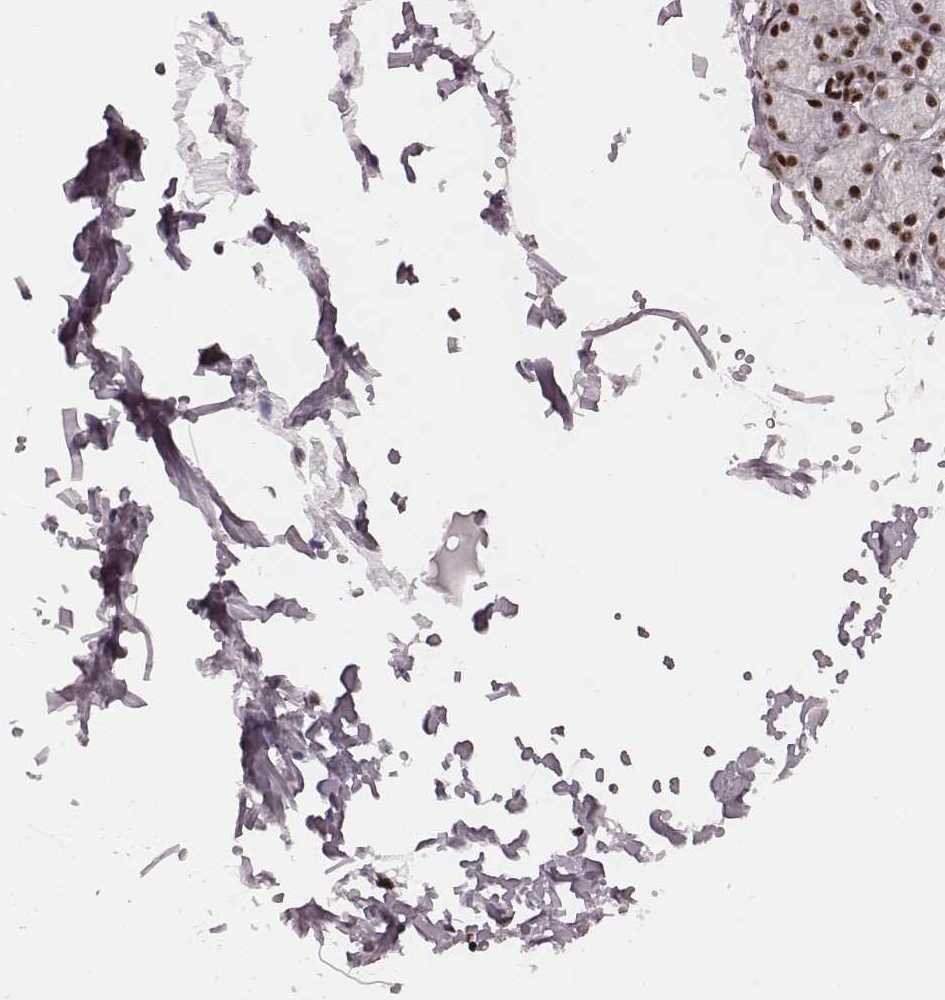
{"staining": {"intensity": "strong", "quantity": ">75%", "location": "nuclear"}, "tissue": "salivary gland", "cell_type": "Glandular cells", "image_type": "normal", "snomed": [{"axis": "morphology", "description": "Normal tissue, NOS"}, {"axis": "topography", "description": "Salivary gland"}, {"axis": "topography", "description": "Peripheral nerve tissue"}], "caption": "Human salivary gland stained for a protein (brown) exhibits strong nuclear positive expression in about >75% of glandular cells.", "gene": "LUC7L", "patient": {"sex": "male", "age": 71}}